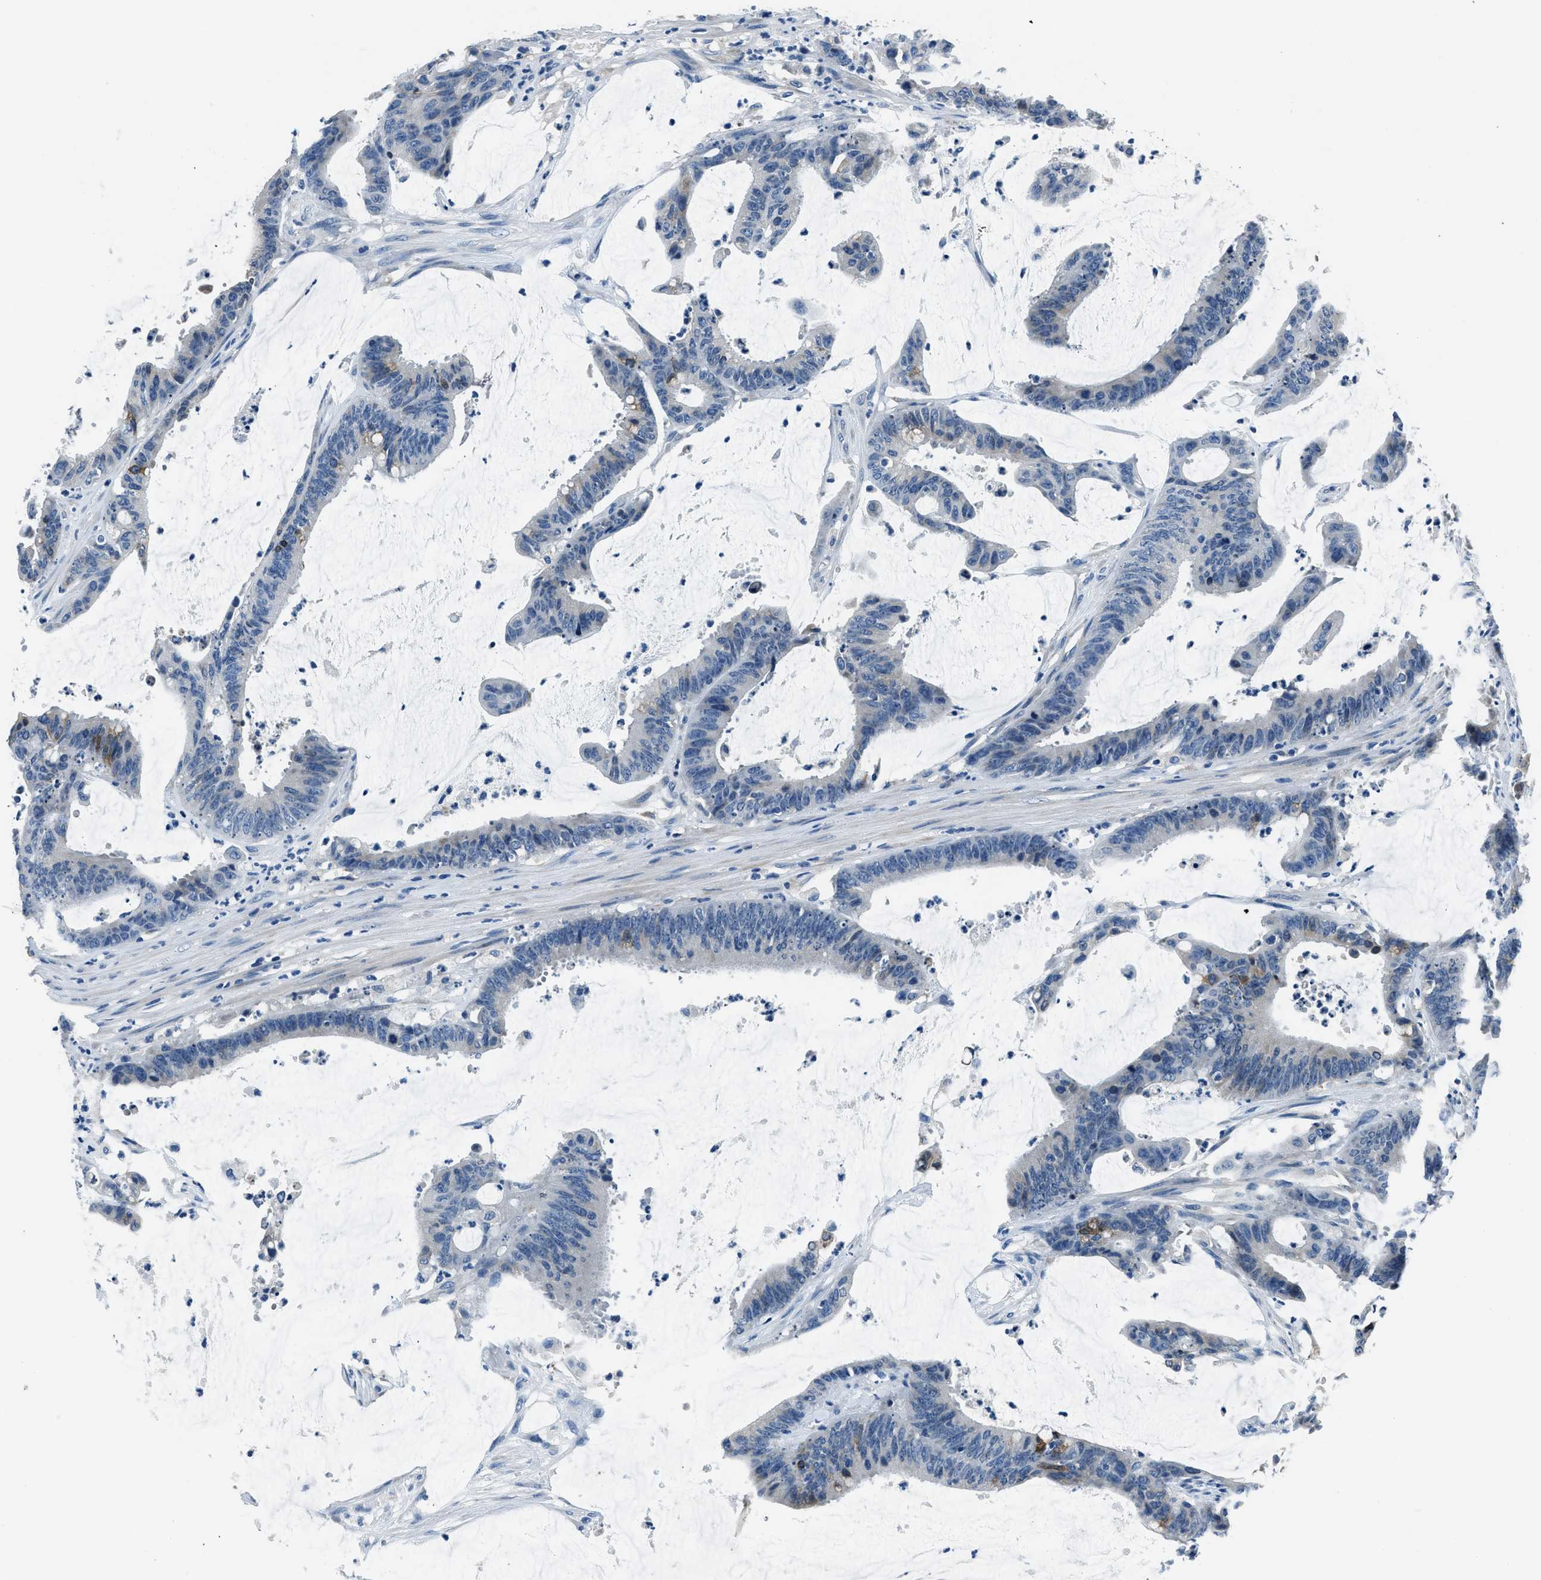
{"staining": {"intensity": "negative", "quantity": "none", "location": "none"}, "tissue": "colorectal cancer", "cell_type": "Tumor cells", "image_type": "cancer", "snomed": [{"axis": "morphology", "description": "Adenocarcinoma, NOS"}, {"axis": "topography", "description": "Rectum"}], "caption": "Micrograph shows no protein expression in tumor cells of colorectal cancer (adenocarcinoma) tissue.", "gene": "GJA3", "patient": {"sex": "female", "age": 66}}